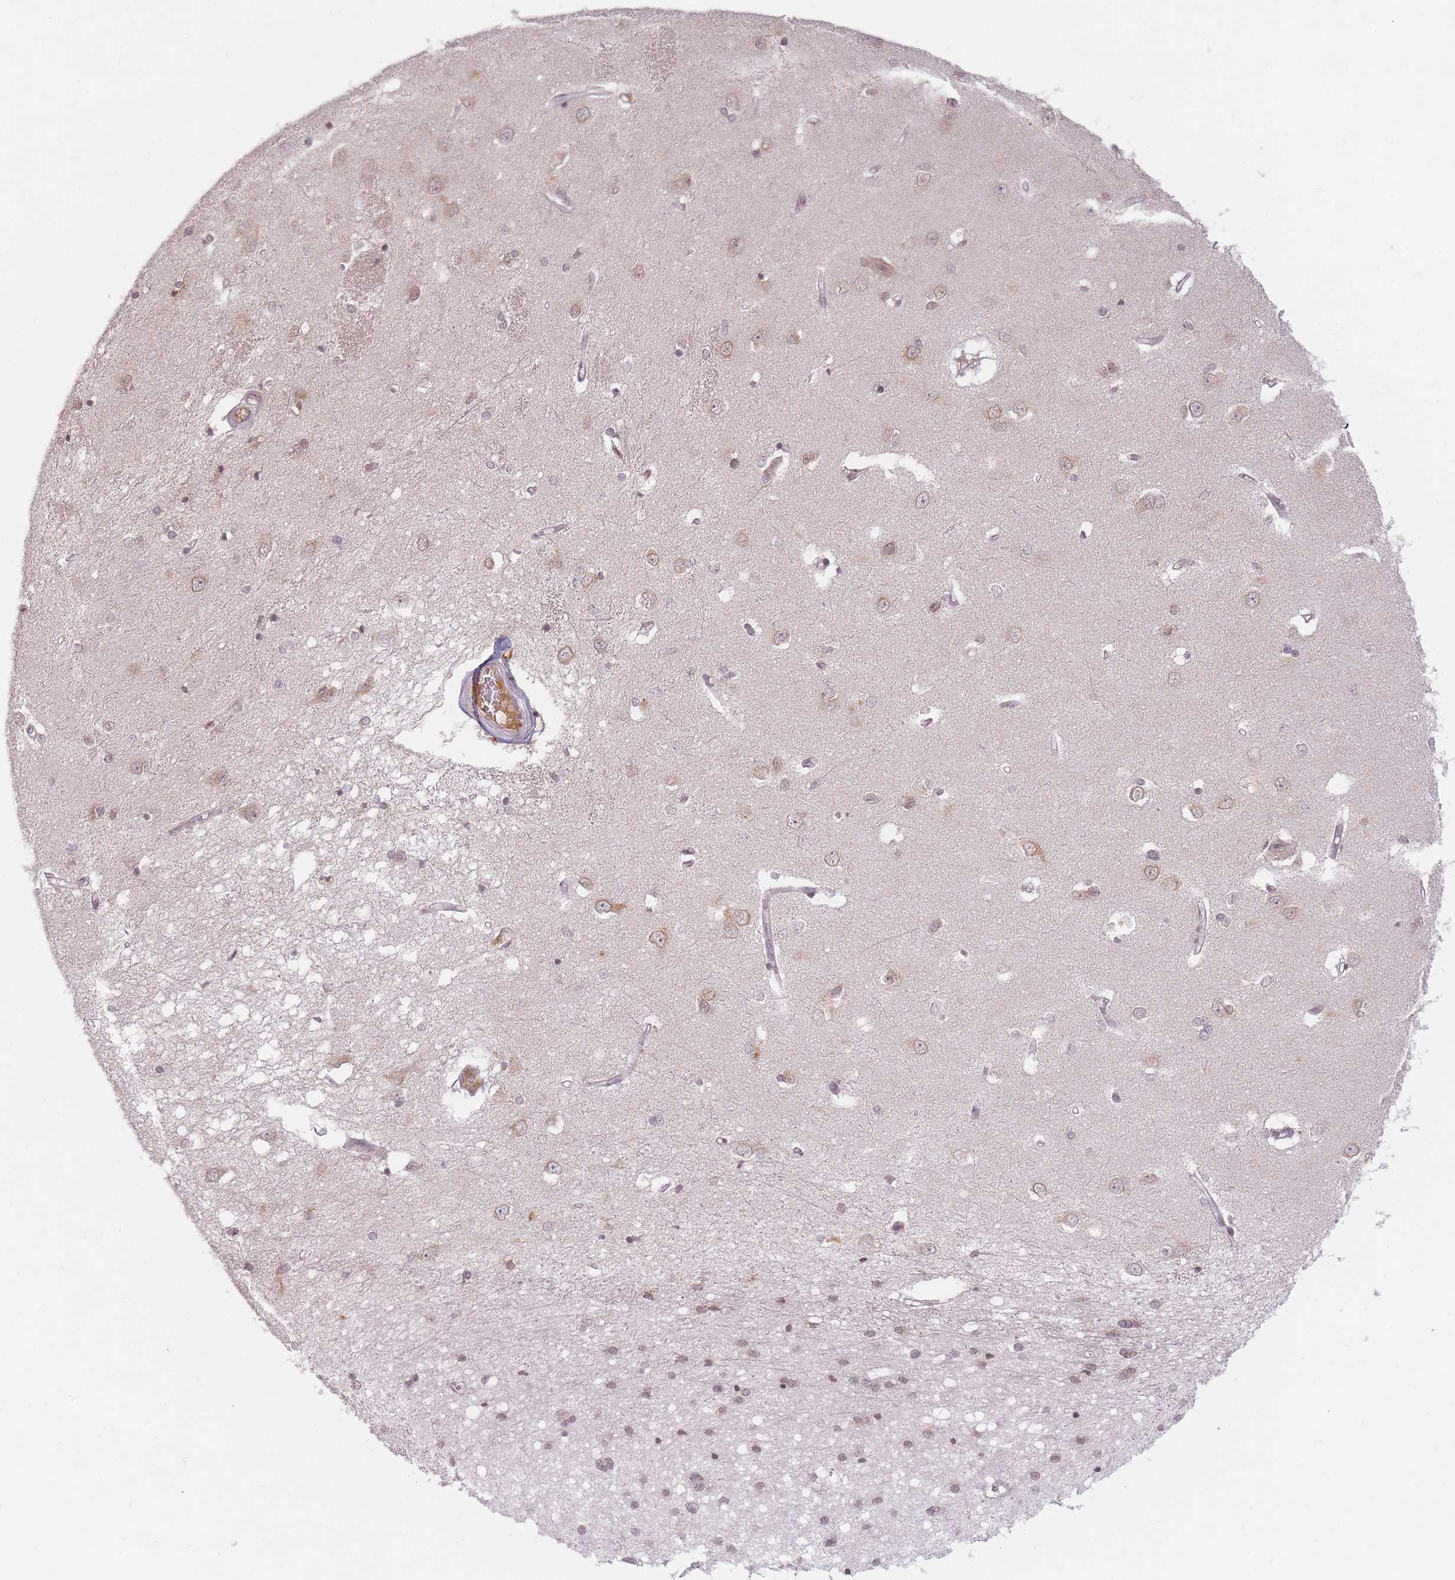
{"staining": {"intensity": "weak", "quantity": "25%-75%", "location": "nuclear"}, "tissue": "caudate", "cell_type": "Glial cells", "image_type": "normal", "snomed": [{"axis": "morphology", "description": "Normal tissue, NOS"}, {"axis": "topography", "description": "Lateral ventricle wall"}], "caption": "Protein staining of benign caudate displays weak nuclear staining in about 25%-75% of glial cells. (Brightfield microscopy of DAB IHC at high magnification).", "gene": "SPATA45", "patient": {"sex": "male", "age": 37}}